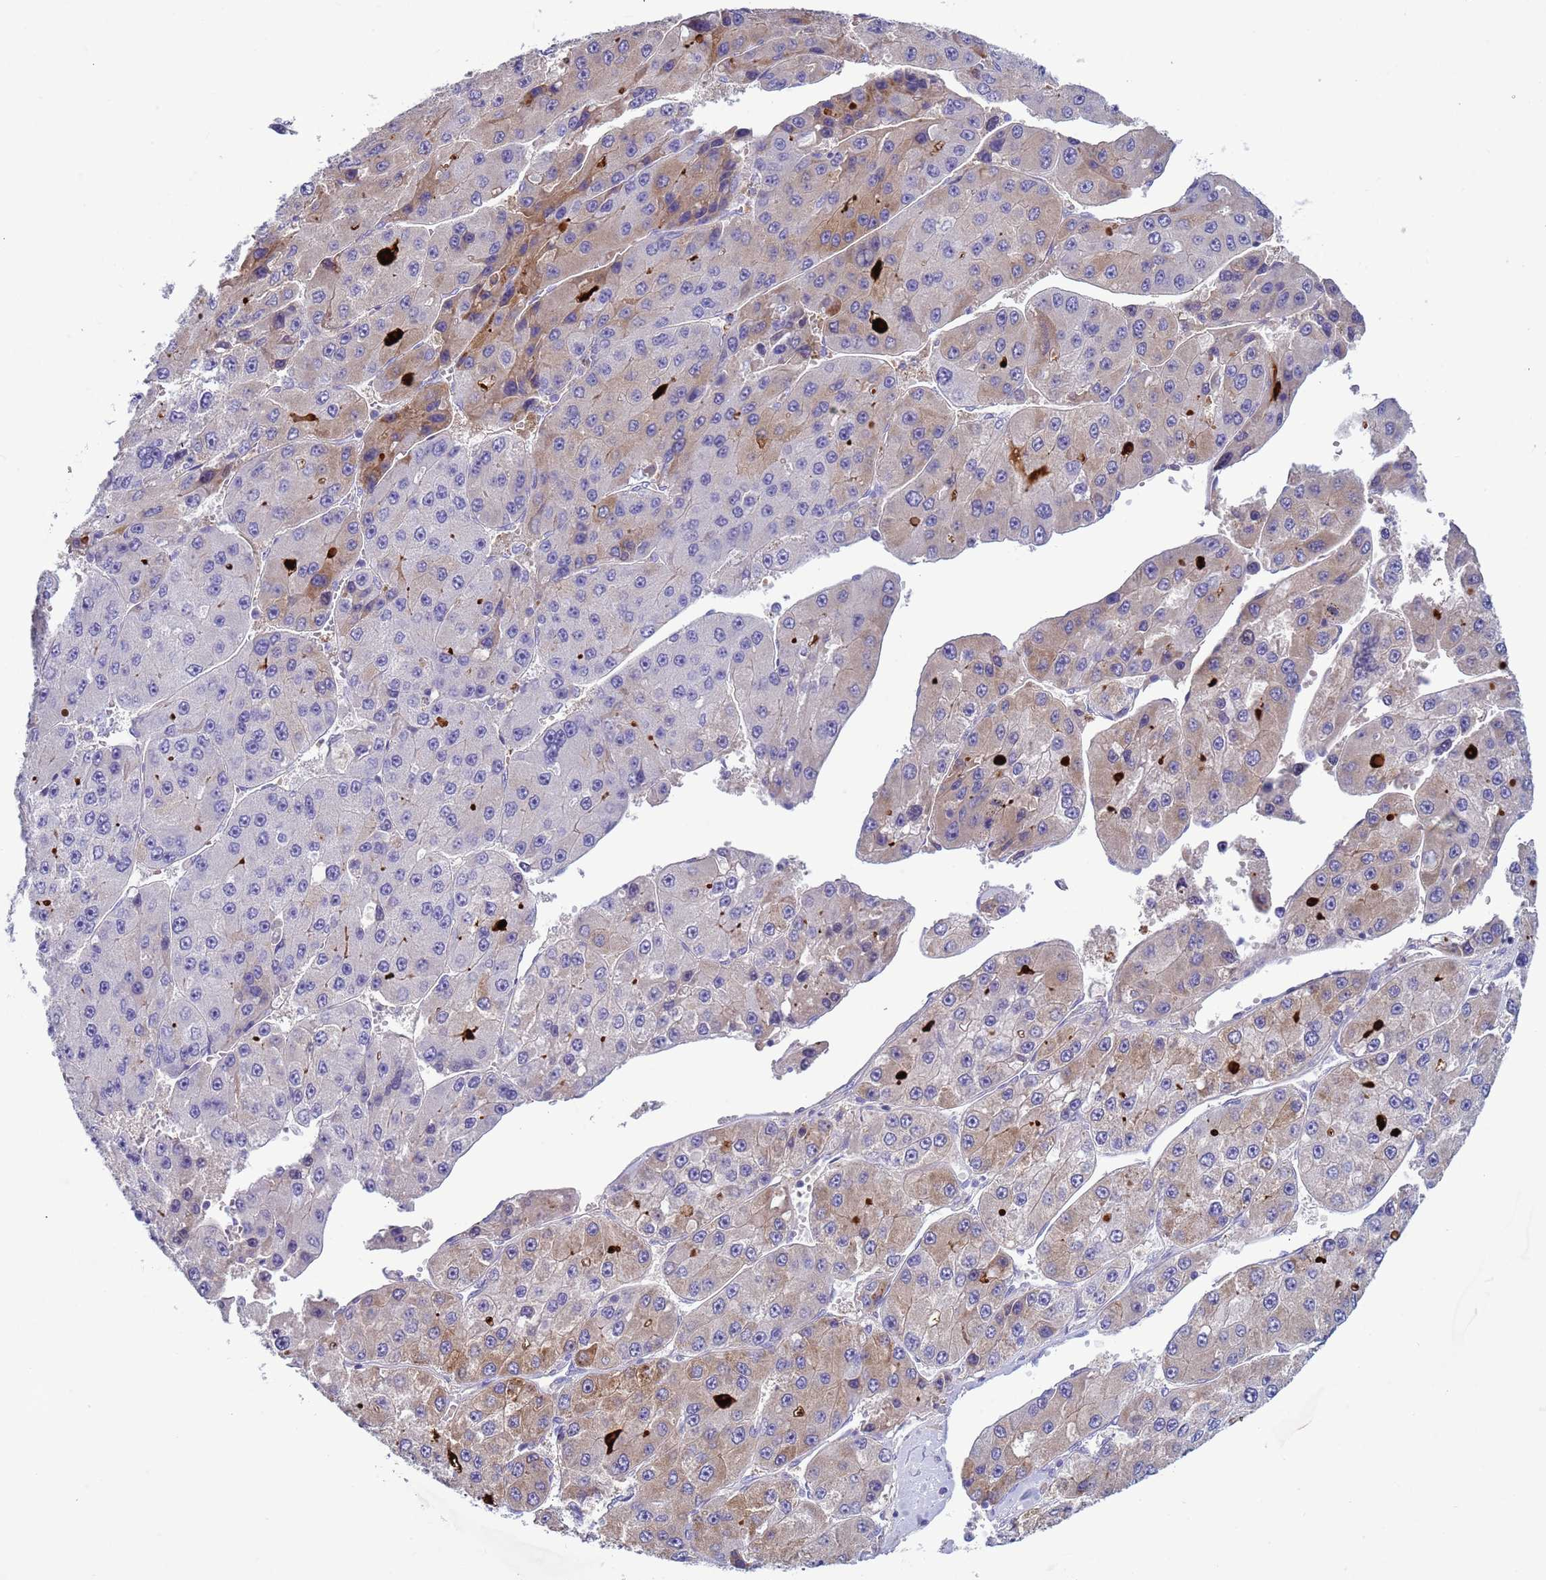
{"staining": {"intensity": "moderate", "quantity": "25%-75%", "location": "cytoplasmic/membranous"}, "tissue": "liver cancer", "cell_type": "Tumor cells", "image_type": "cancer", "snomed": [{"axis": "morphology", "description": "Carcinoma, Hepatocellular, NOS"}, {"axis": "topography", "description": "Liver"}], "caption": "Immunohistochemical staining of hepatocellular carcinoma (liver) displays medium levels of moderate cytoplasmic/membranous staining in approximately 25%-75% of tumor cells. (IHC, brightfield microscopy, high magnification).", "gene": "TRIM51", "patient": {"sex": "female", "age": 73}}